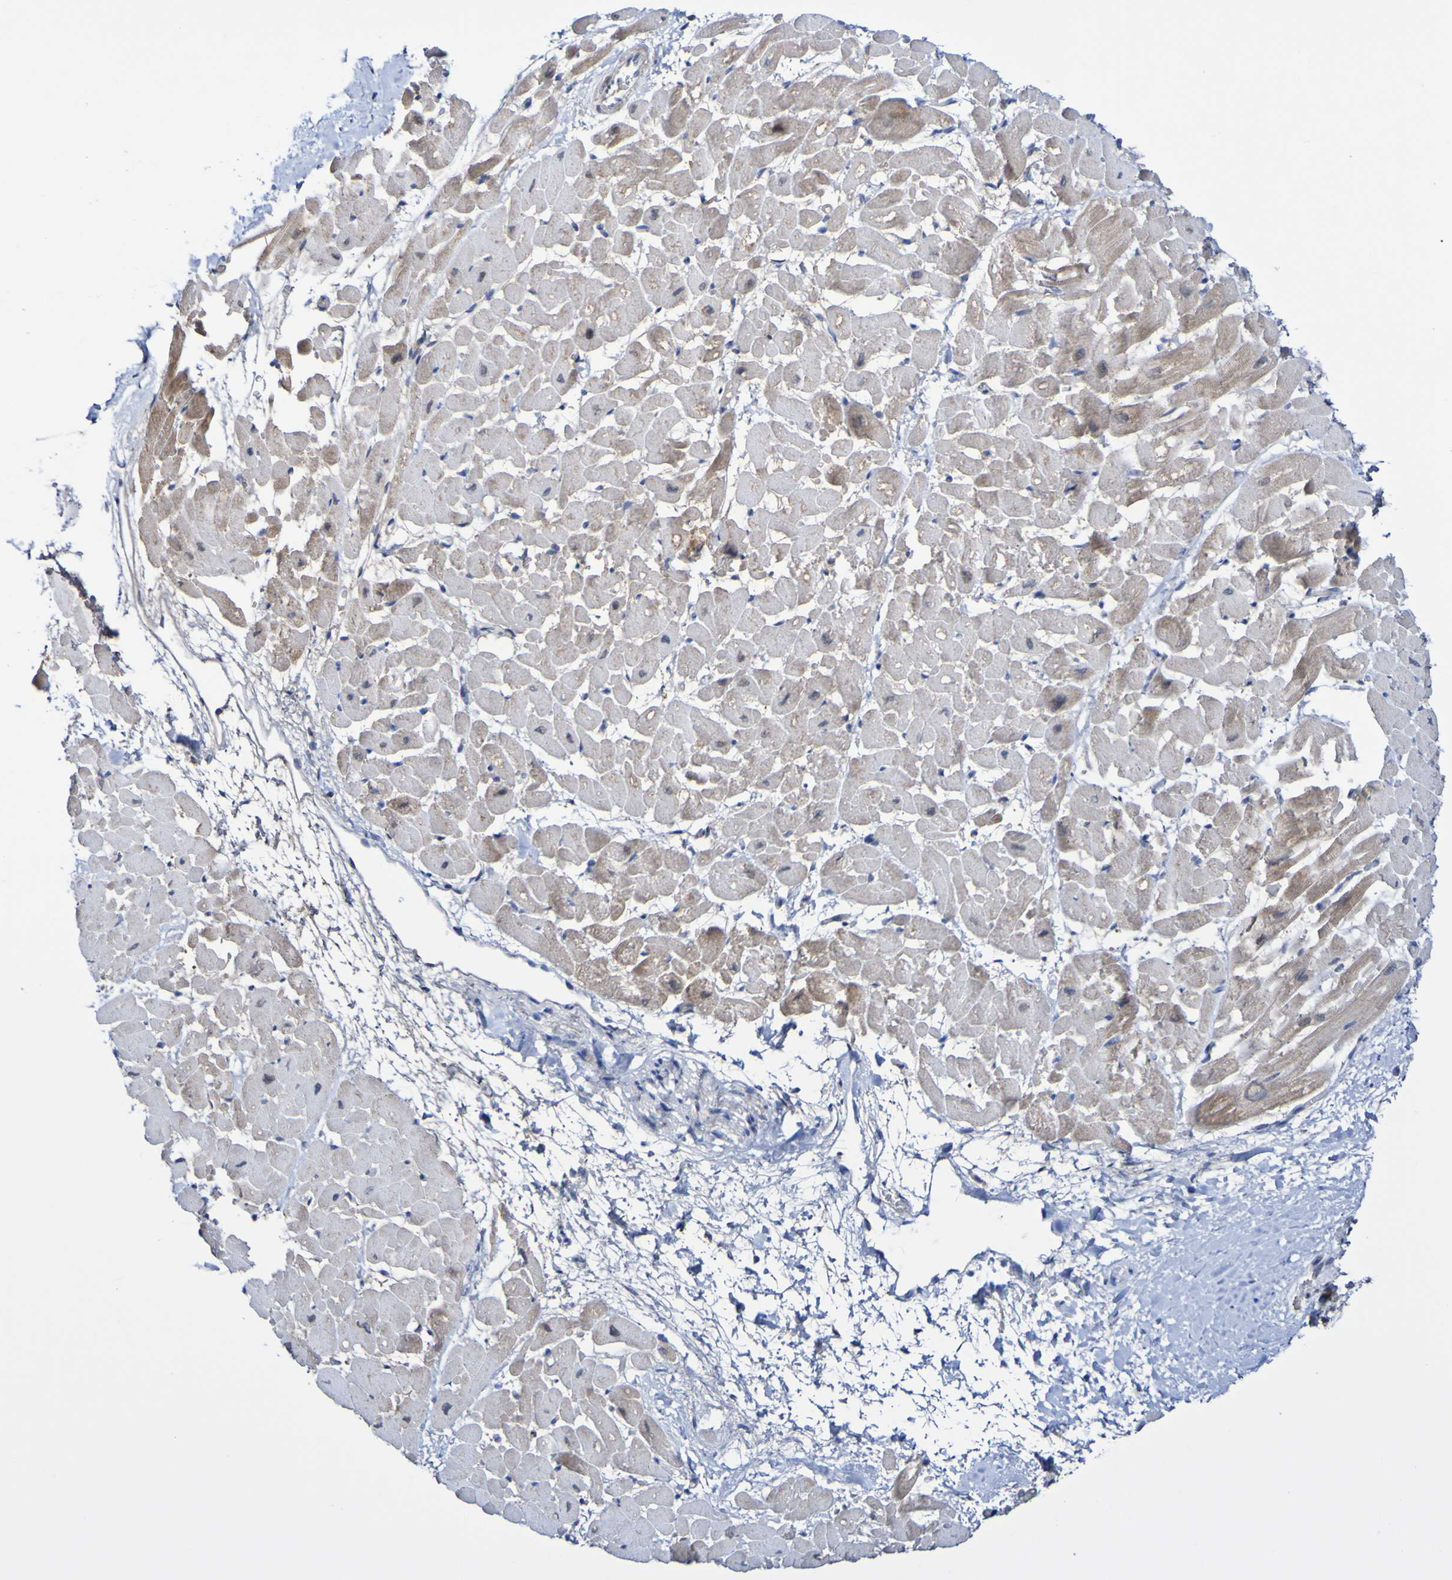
{"staining": {"intensity": "moderate", "quantity": ">75%", "location": "cytoplasmic/membranous"}, "tissue": "heart muscle", "cell_type": "Cardiomyocytes", "image_type": "normal", "snomed": [{"axis": "morphology", "description": "Normal tissue, NOS"}, {"axis": "topography", "description": "Heart"}], "caption": "Cardiomyocytes demonstrate medium levels of moderate cytoplasmic/membranous staining in about >75% of cells in unremarkable human heart muscle.", "gene": "ATIC", "patient": {"sex": "male", "age": 45}}